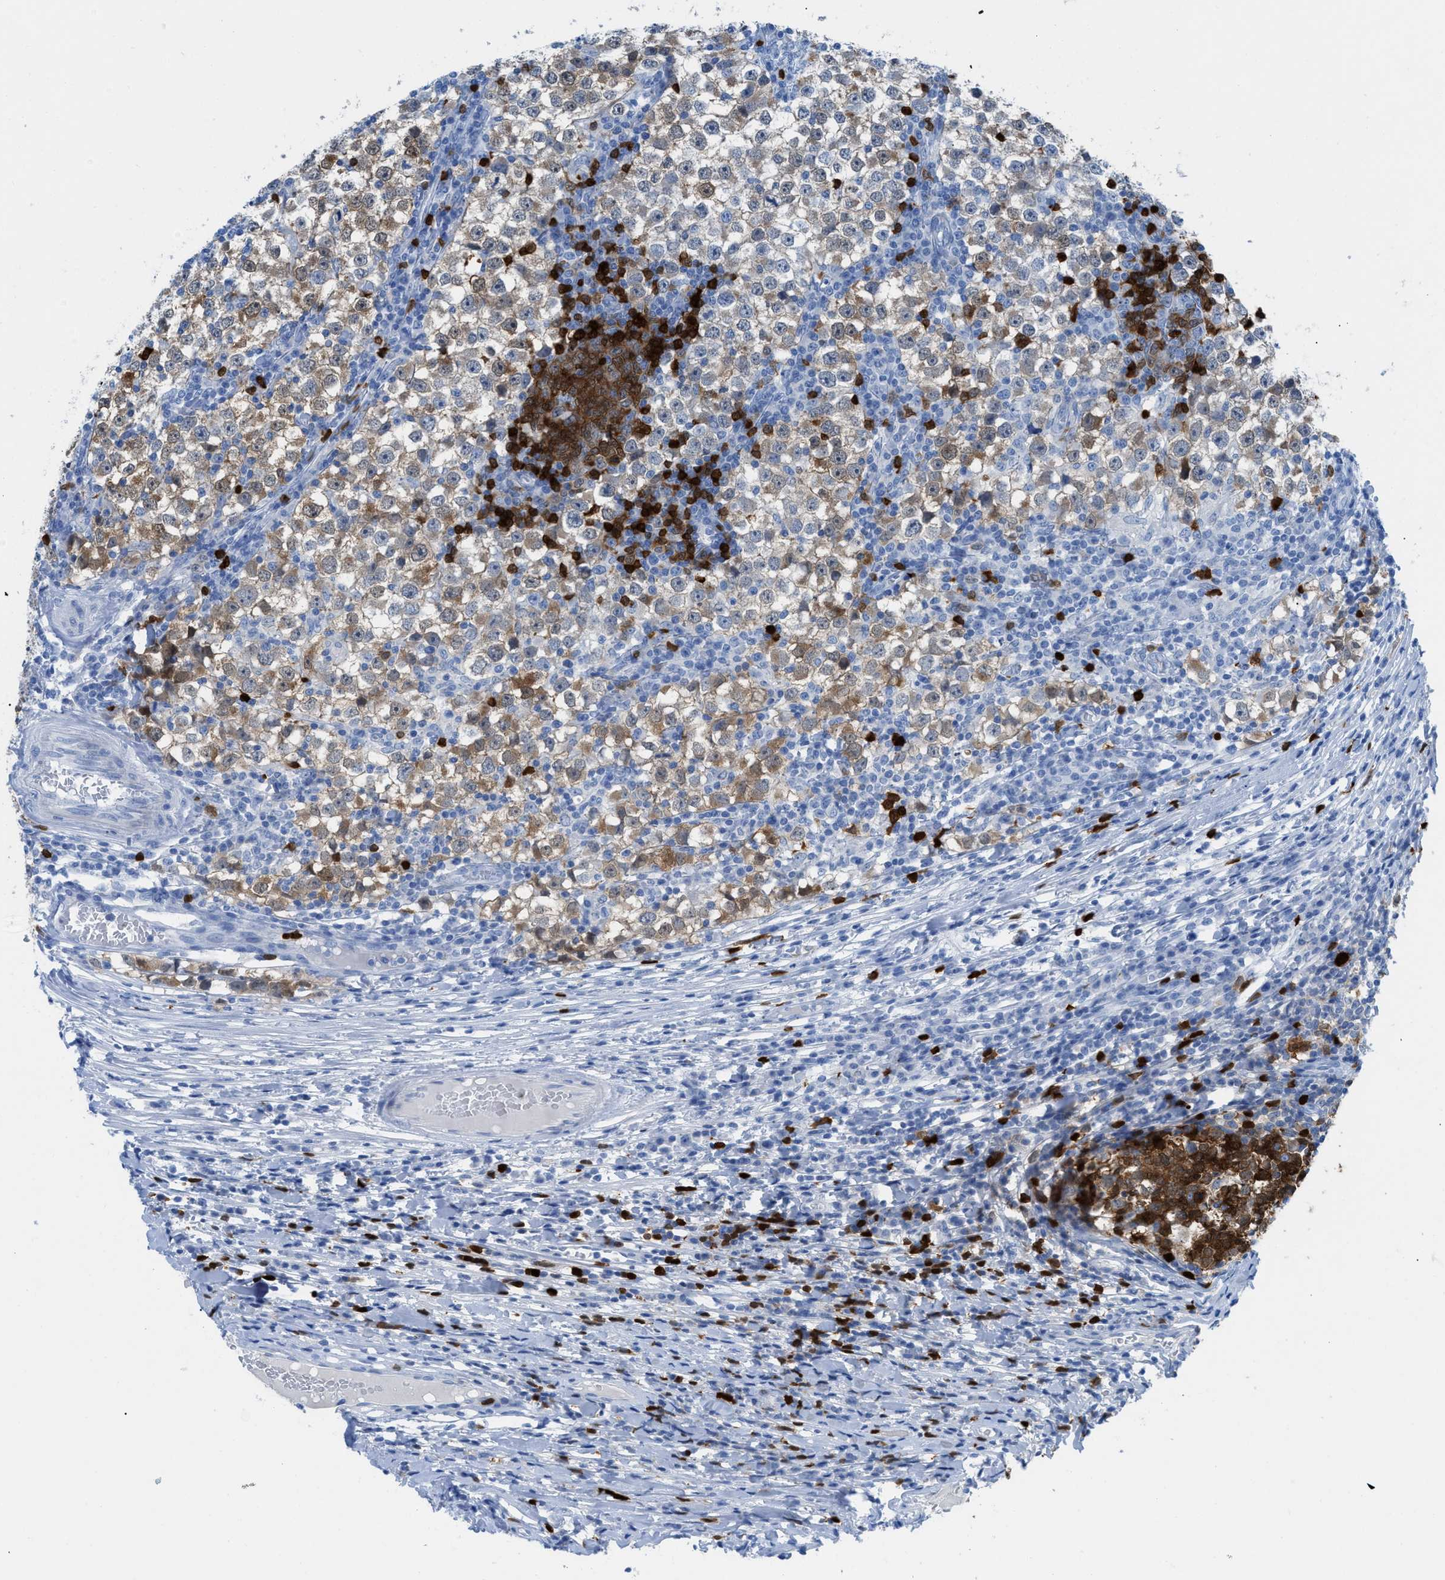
{"staining": {"intensity": "moderate", "quantity": "<25%", "location": "cytoplasmic/membranous,nuclear"}, "tissue": "testis cancer", "cell_type": "Tumor cells", "image_type": "cancer", "snomed": [{"axis": "morphology", "description": "Seminoma, NOS"}, {"axis": "topography", "description": "Testis"}], "caption": "A photomicrograph of testis cancer stained for a protein reveals moderate cytoplasmic/membranous and nuclear brown staining in tumor cells.", "gene": "TCL1A", "patient": {"sex": "male", "age": 65}}